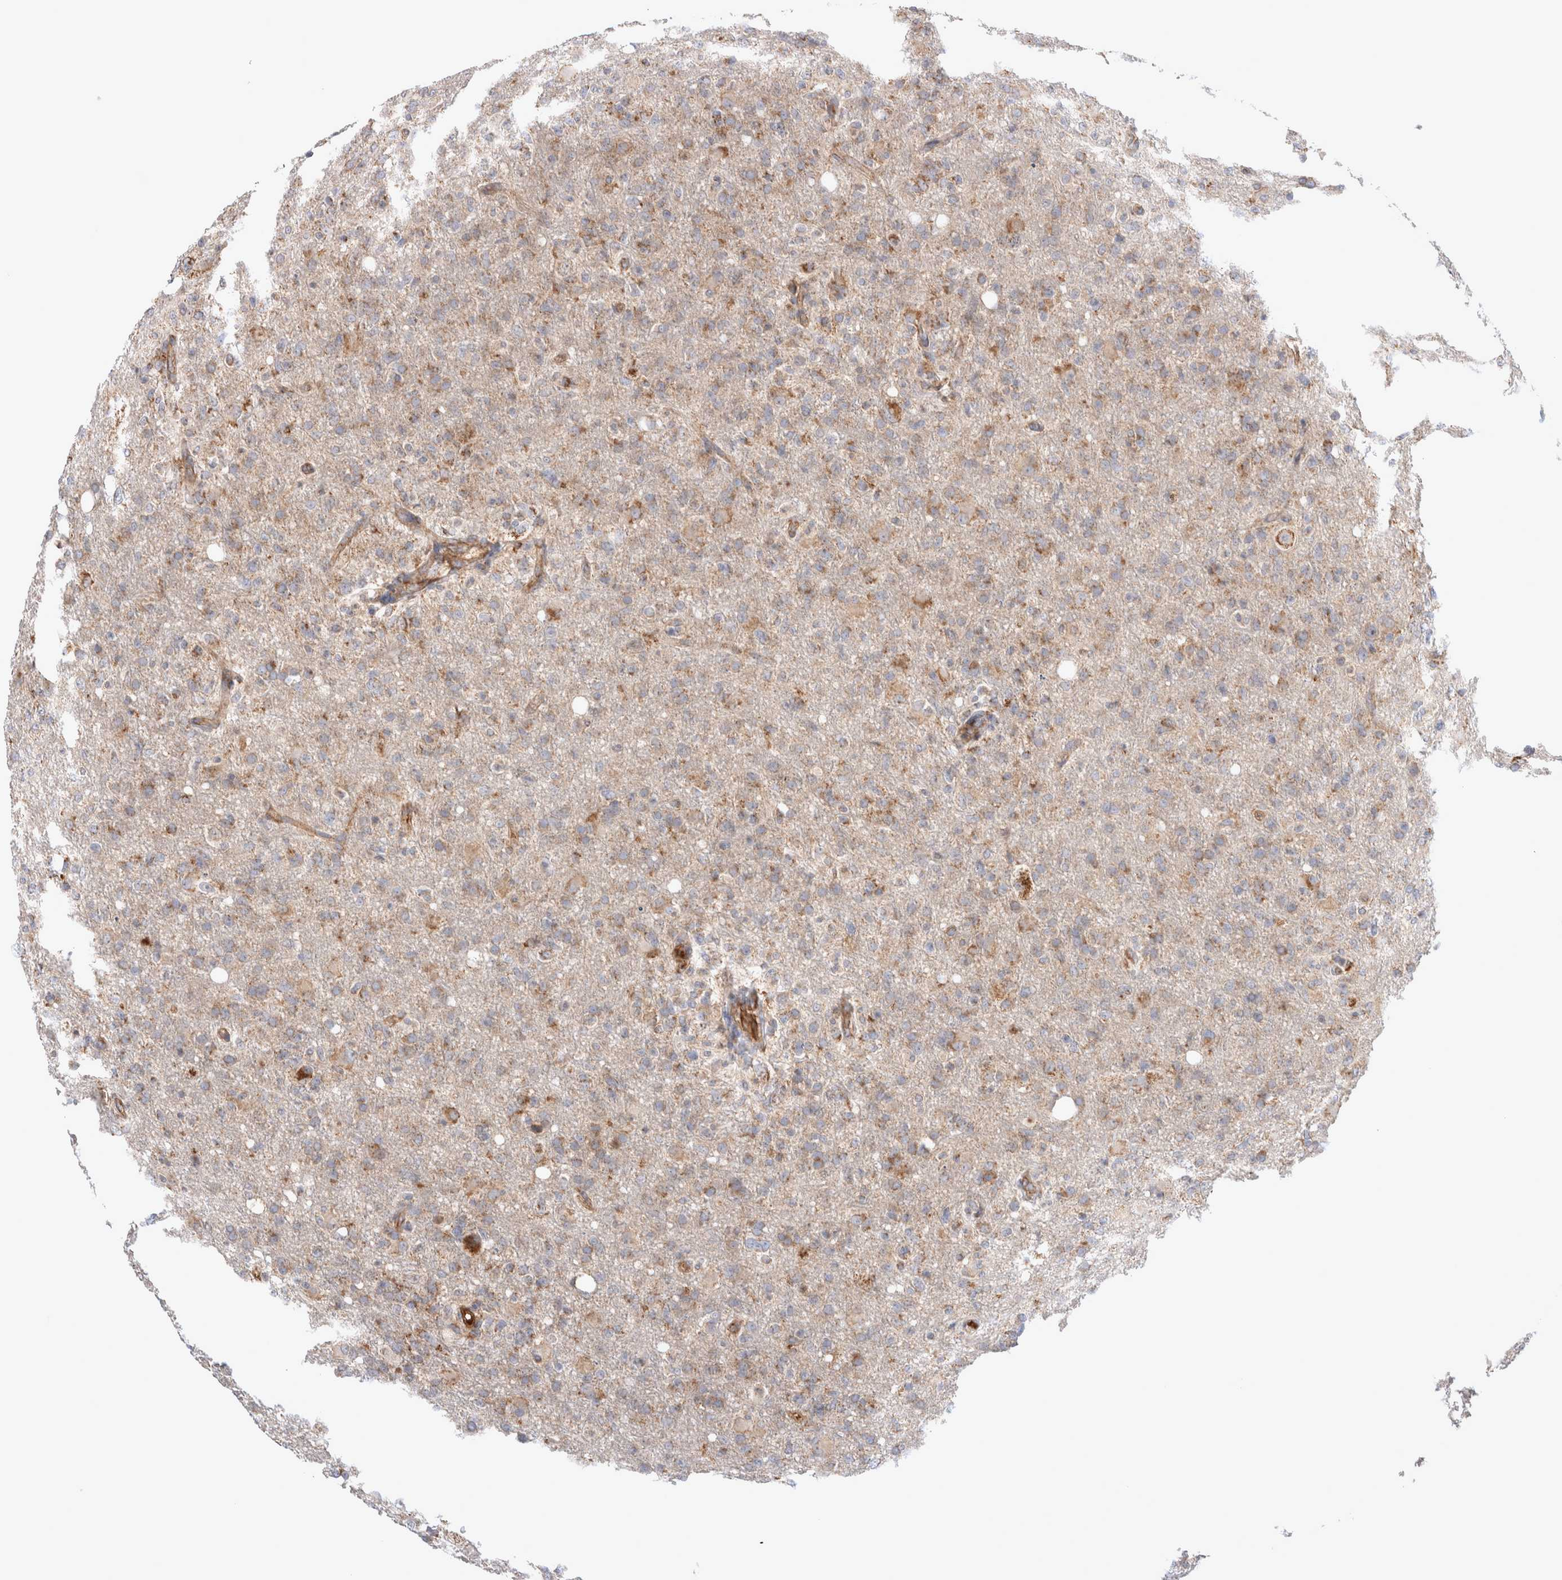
{"staining": {"intensity": "weak", "quantity": "25%-75%", "location": "cytoplasmic/membranous"}, "tissue": "glioma", "cell_type": "Tumor cells", "image_type": "cancer", "snomed": [{"axis": "morphology", "description": "Glioma, malignant, High grade"}, {"axis": "topography", "description": "Brain"}], "caption": "The image exhibits immunohistochemical staining of glioma. There is weak cytoplasmic/membranous expression is appreciated in about 25%-75% of tumor cells.", "gene": "MRPS28", "patient": {"sex": "female", "age": 57}}